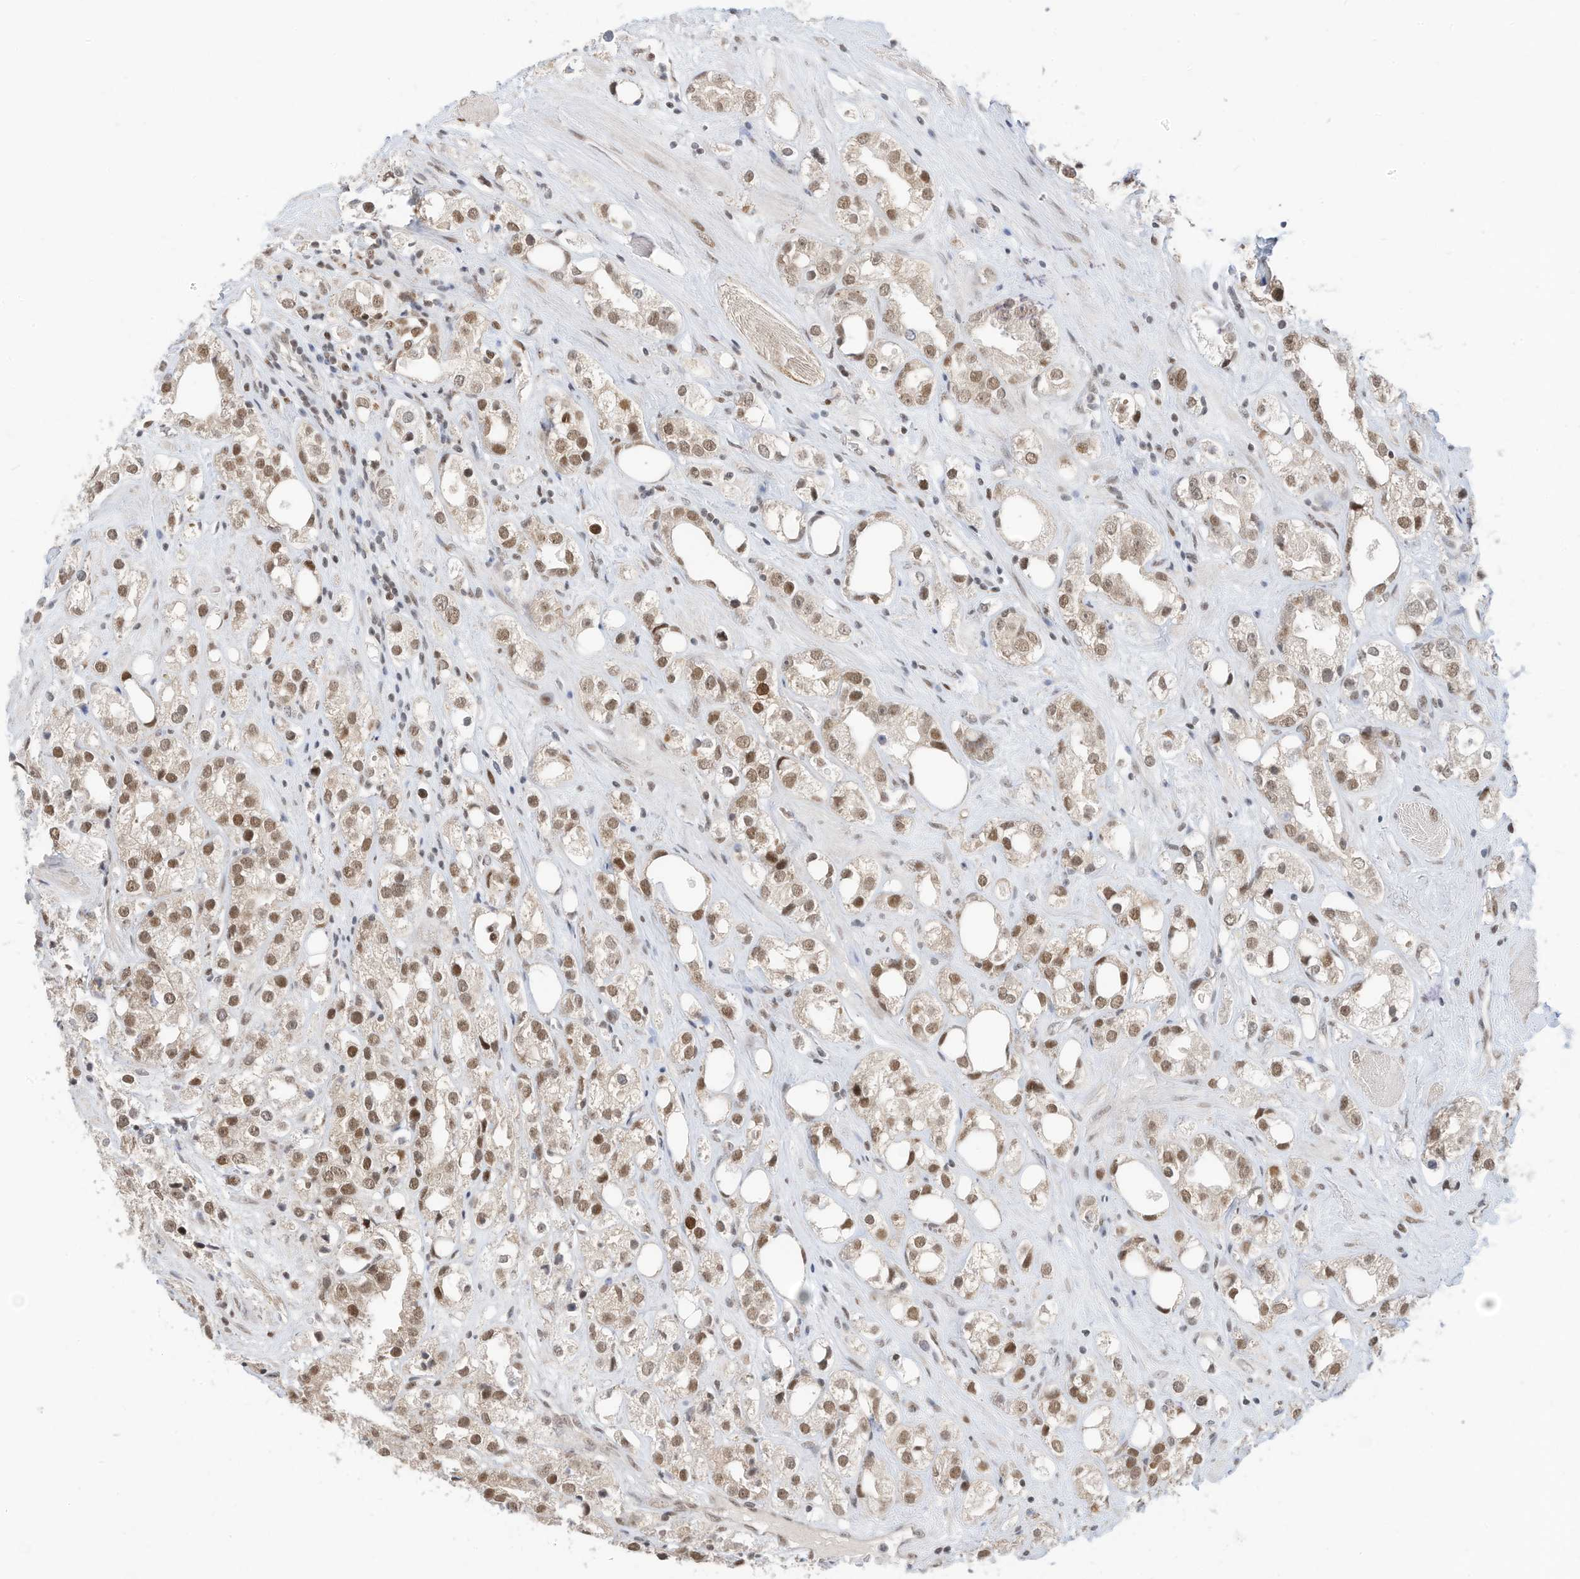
{"staining": {"intensity": "moderate", "quantity": ">75%", "location": "nuclear"}, "tissue": "prostate cancer", "cell_type": "Tumor cells", "image_type": "cancer", "snomed": [{"axis": "morphology", "description": "Adenocarcinoma, NOS"}, {"axis": "topography", "description": "Prostate"}], "caption": "Human prostate cancer (adenocarcinoma) stained for a protein (brown) demonstrates moderate nuclear positive staining in approximately >75% of tumor cells.", "gene": "OGT", "patient": {"sex": "male", "age": 79}}